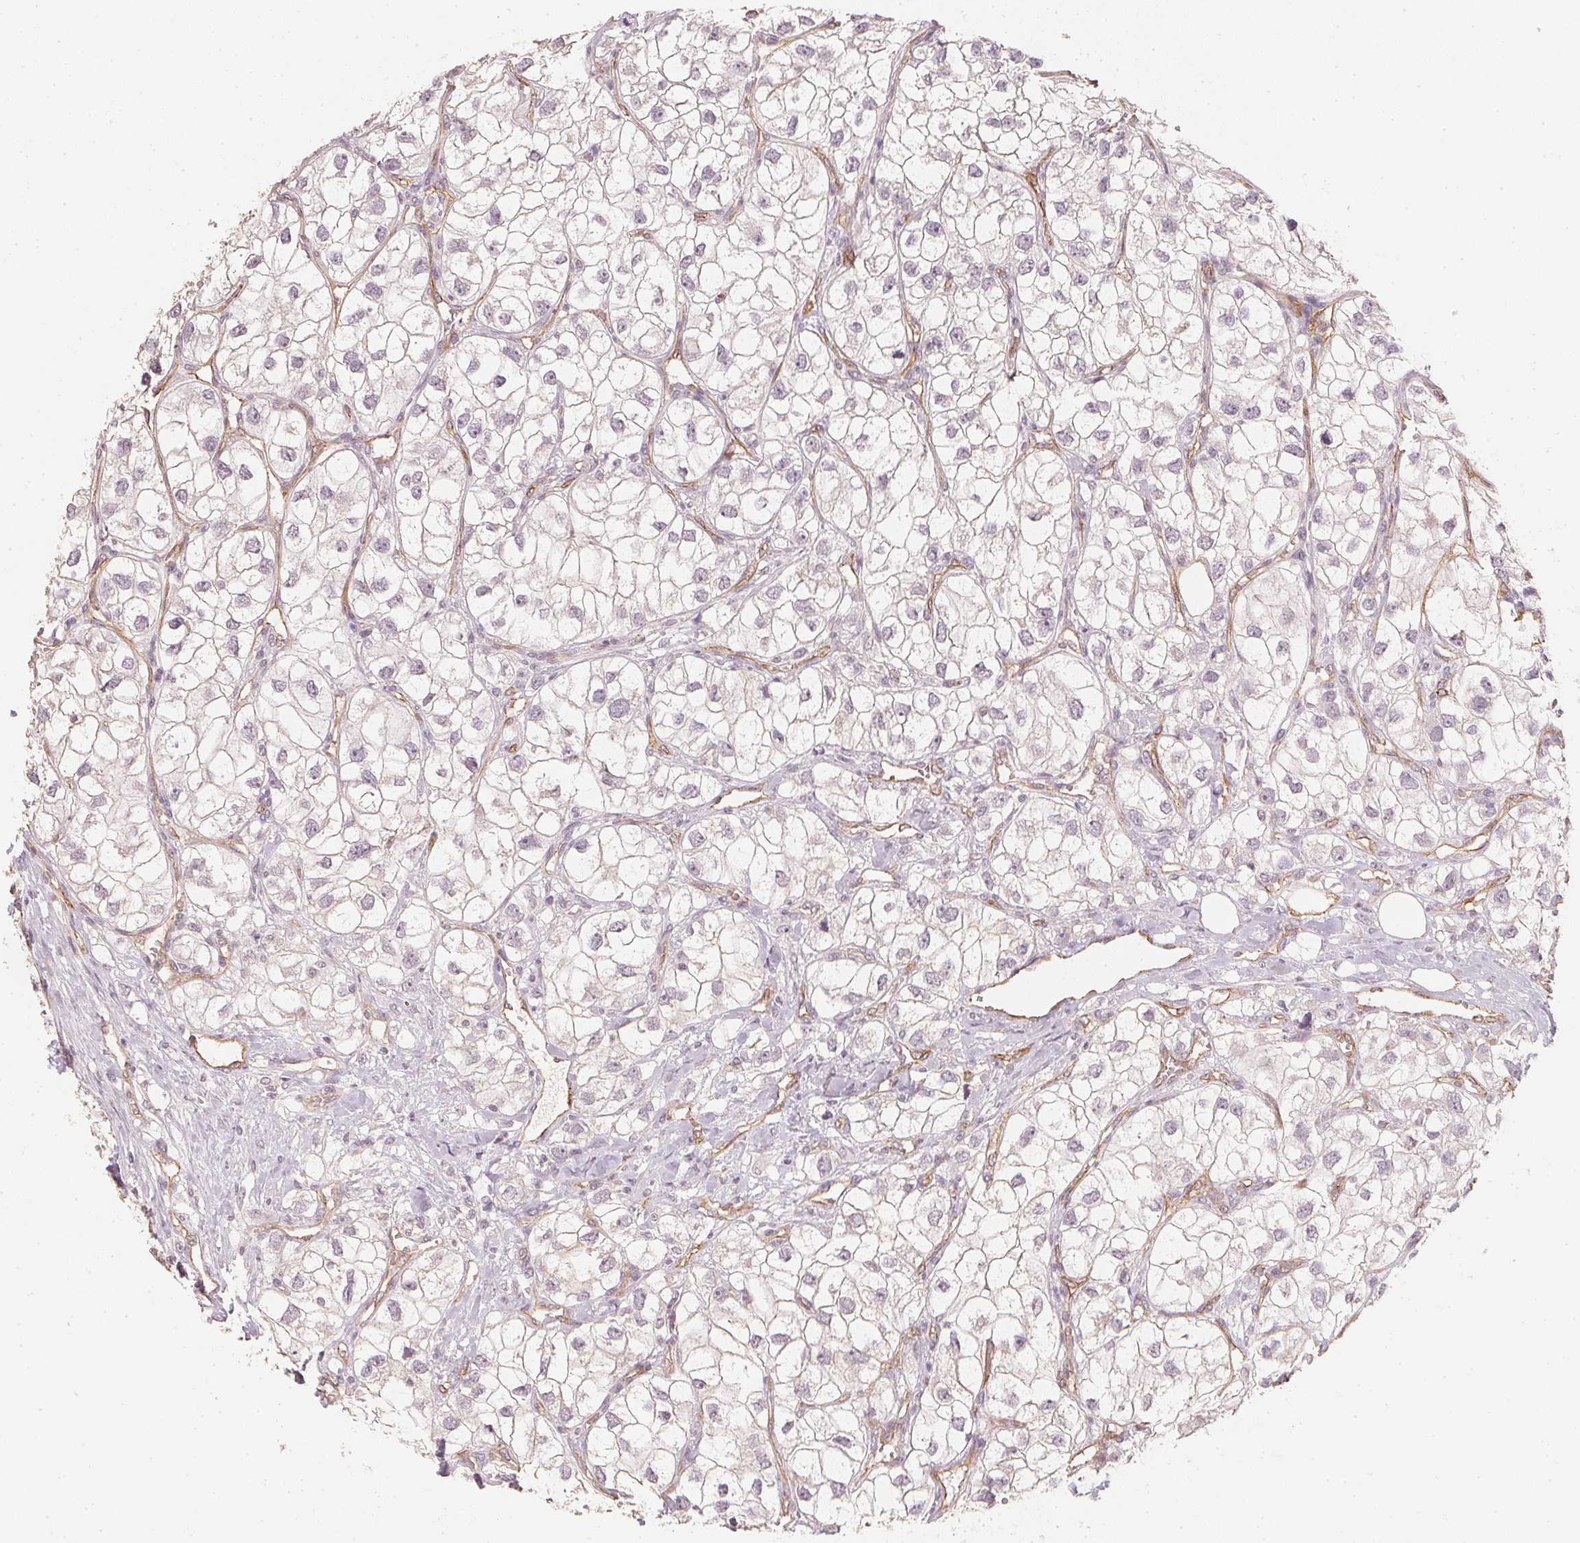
{"staining": {"intensity": "negative", "quantity": "none", "location": "none"}, "tissue": "renal cancer", "cell_type": "Tumor cells", "image_type": "cancer", "snomed": [{"axis": "morphology", "description": "Adenocarcinoma, NOS"}, {"axis": "topography", "description": "Kidney"}], "caption": "An immunohistochemistry (IHC) photomicrograph of renal cancer (adenocarcinoma) is shown. There is no staining in tumor cells of renal cancer (adenocarcinoma).", "gene": "CIB1", "patient": {"sex": "male", "age": 59}}